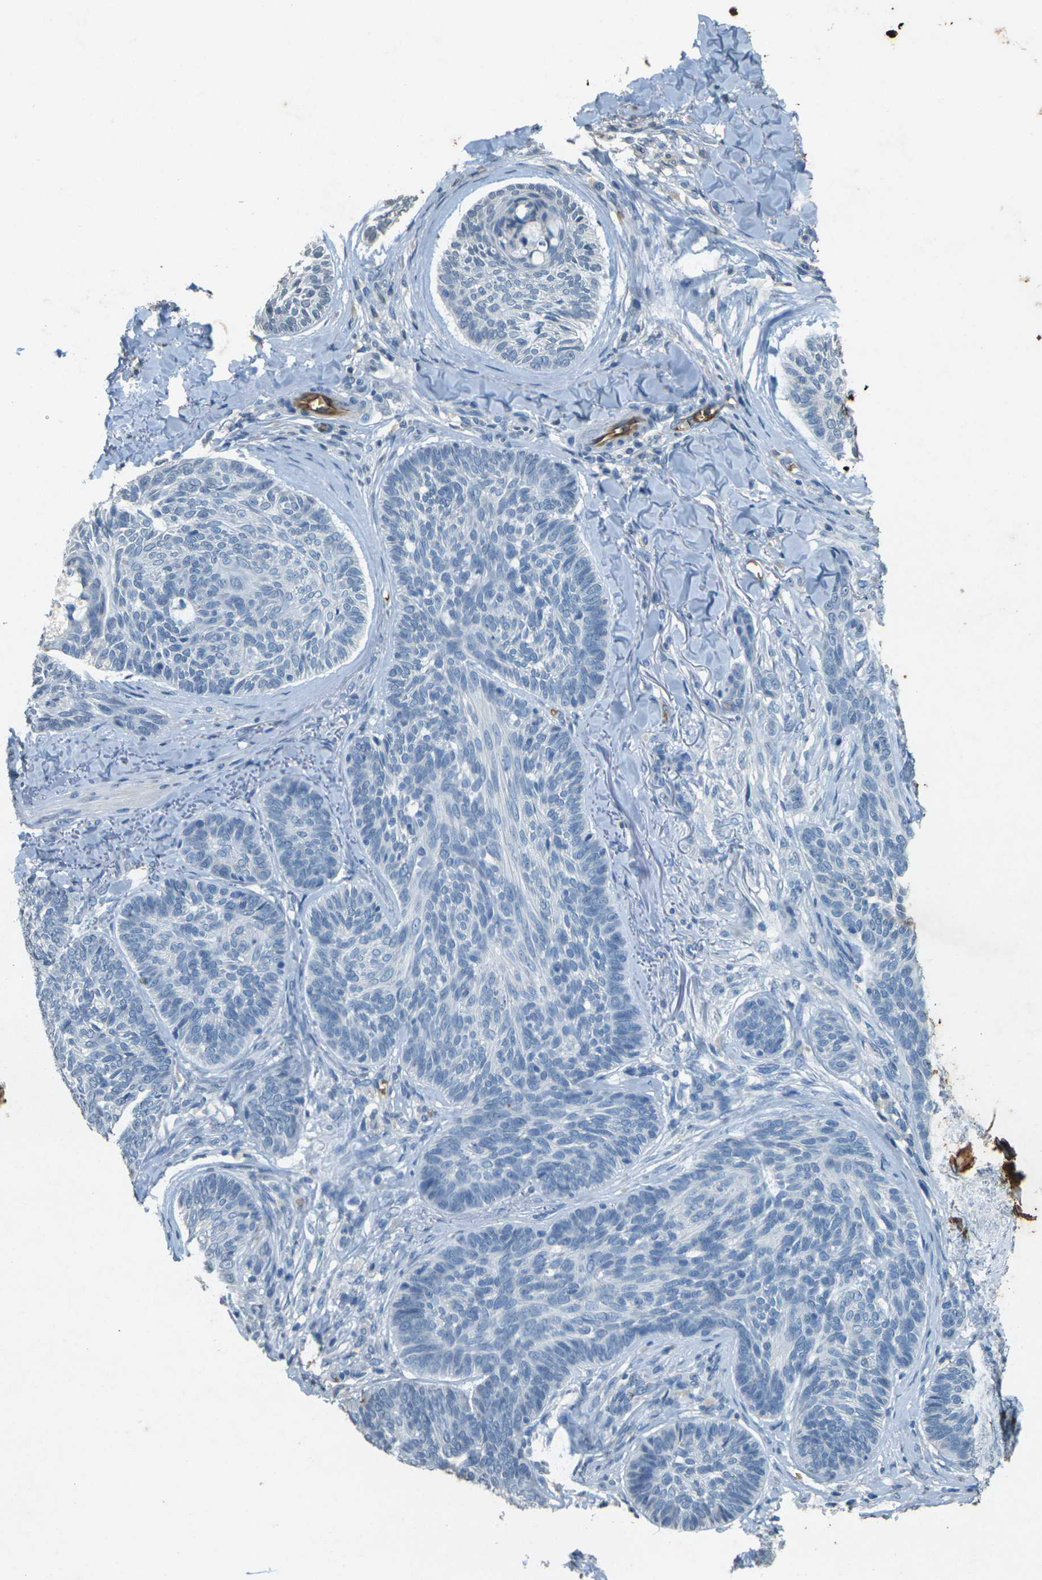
{"staining": {"intensity": "negative", "quantity": "none", "location": "none"}, "tissue": "skin cancer", "cell_type": "Tumor cells", "image_type": "cancer", "snomed": [{"axis": "morphology", "description": "Basal cell carcinoma"}, {"axis": "topography", "description": "Skin"}], "caption": "Immunohistochemical staining of human basal cell carcinoma (skin) shows no significant expression in tumor cells.", "gene": "HBB", "patient": {"sex": "male", "age": 43}}